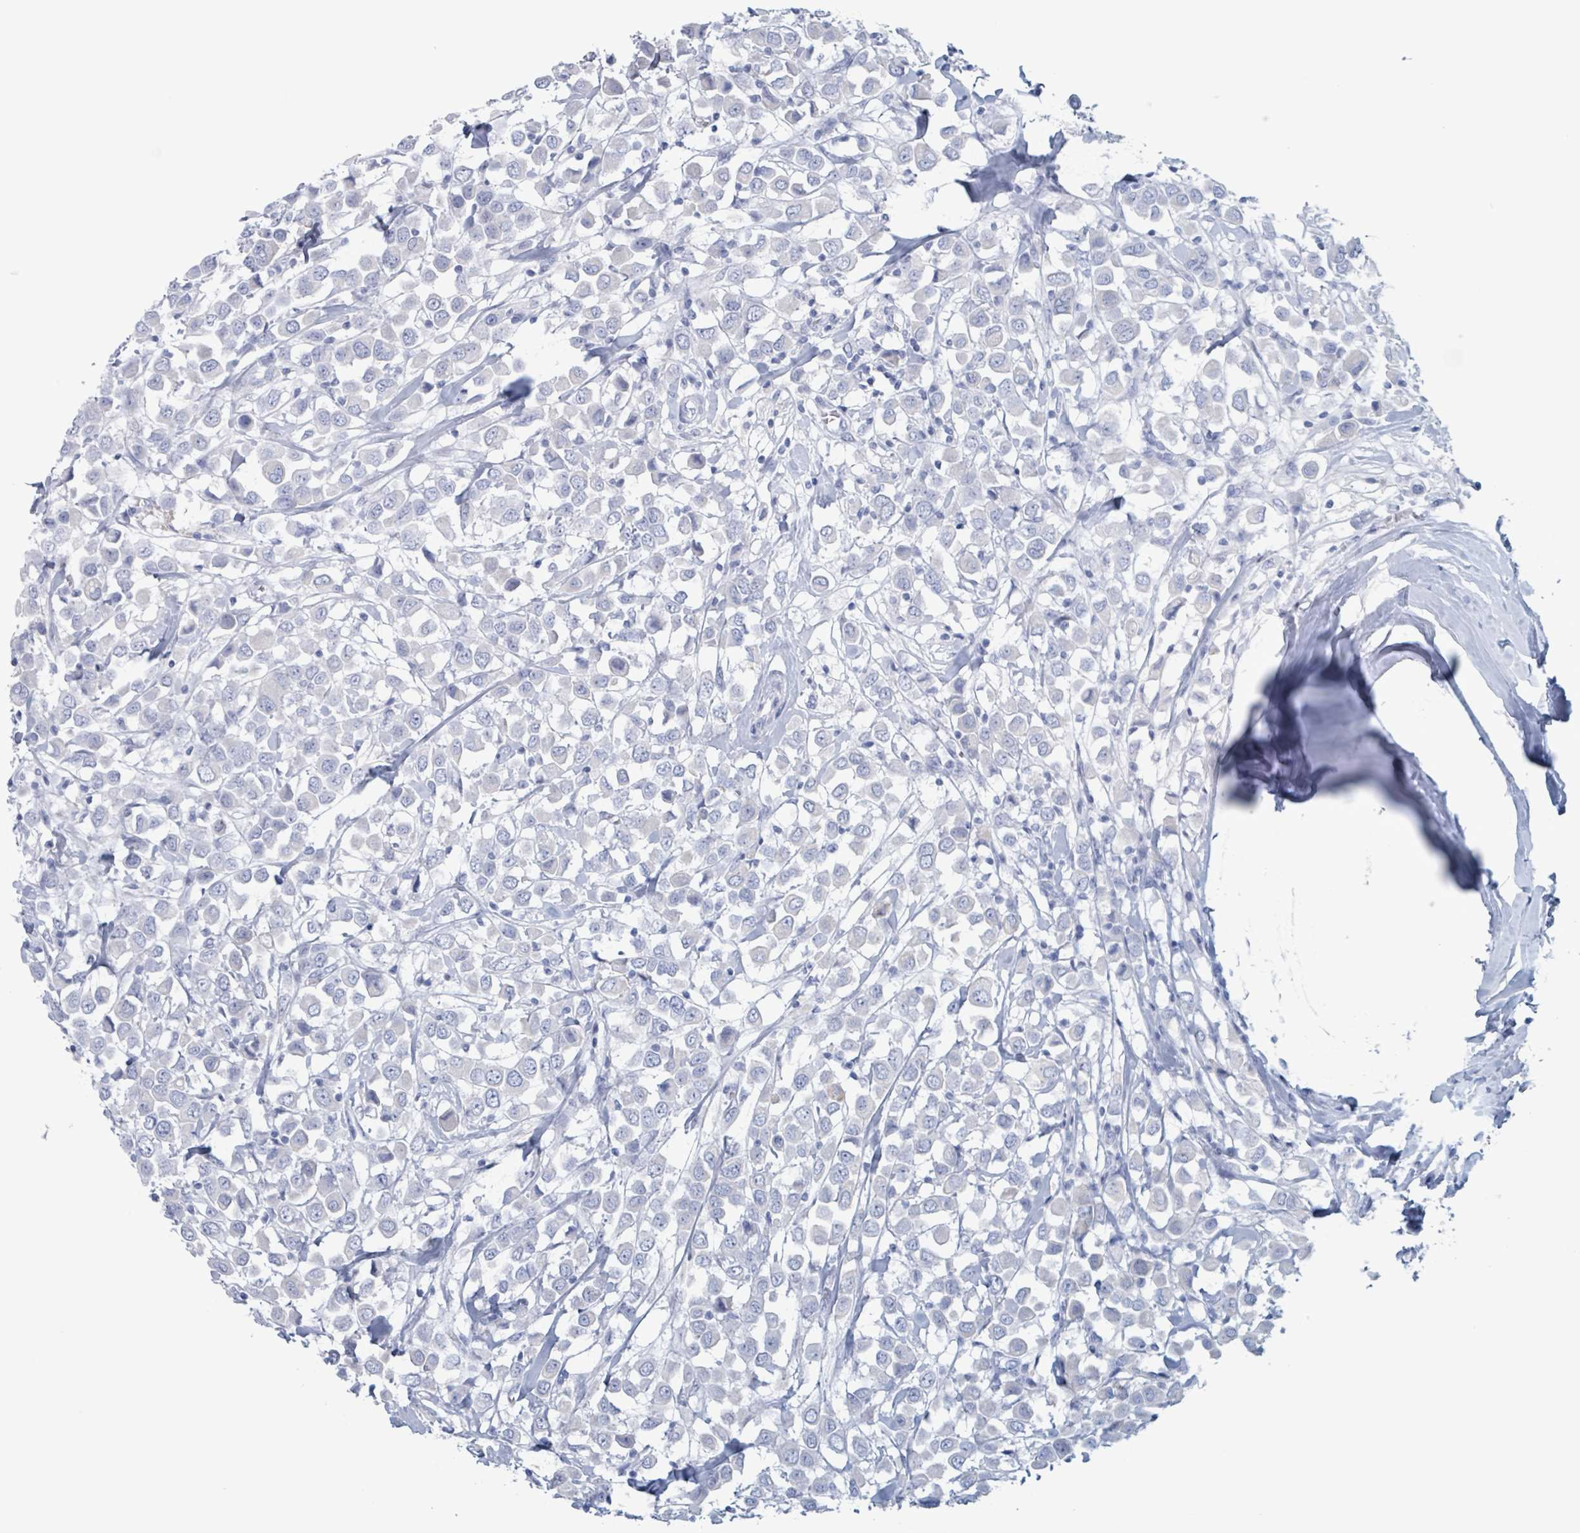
{"staining": {"intensity": "negative", "quantity": "none", "location": "none"}, "tissue": "breast cancer", "cell_type": "Tumor cells", "image_type": "cancer", "snomed": [{"axis": "morphology", "description": "Duct carcinoma"}, {"axis": "topography", "description": "Breast"}], "caption": "IHC of human intraductal carcinoma (breast) exhibits no staining in tumor cells.", "gene": "KLK4", "patient": {"sex": "female", "age": 61}}